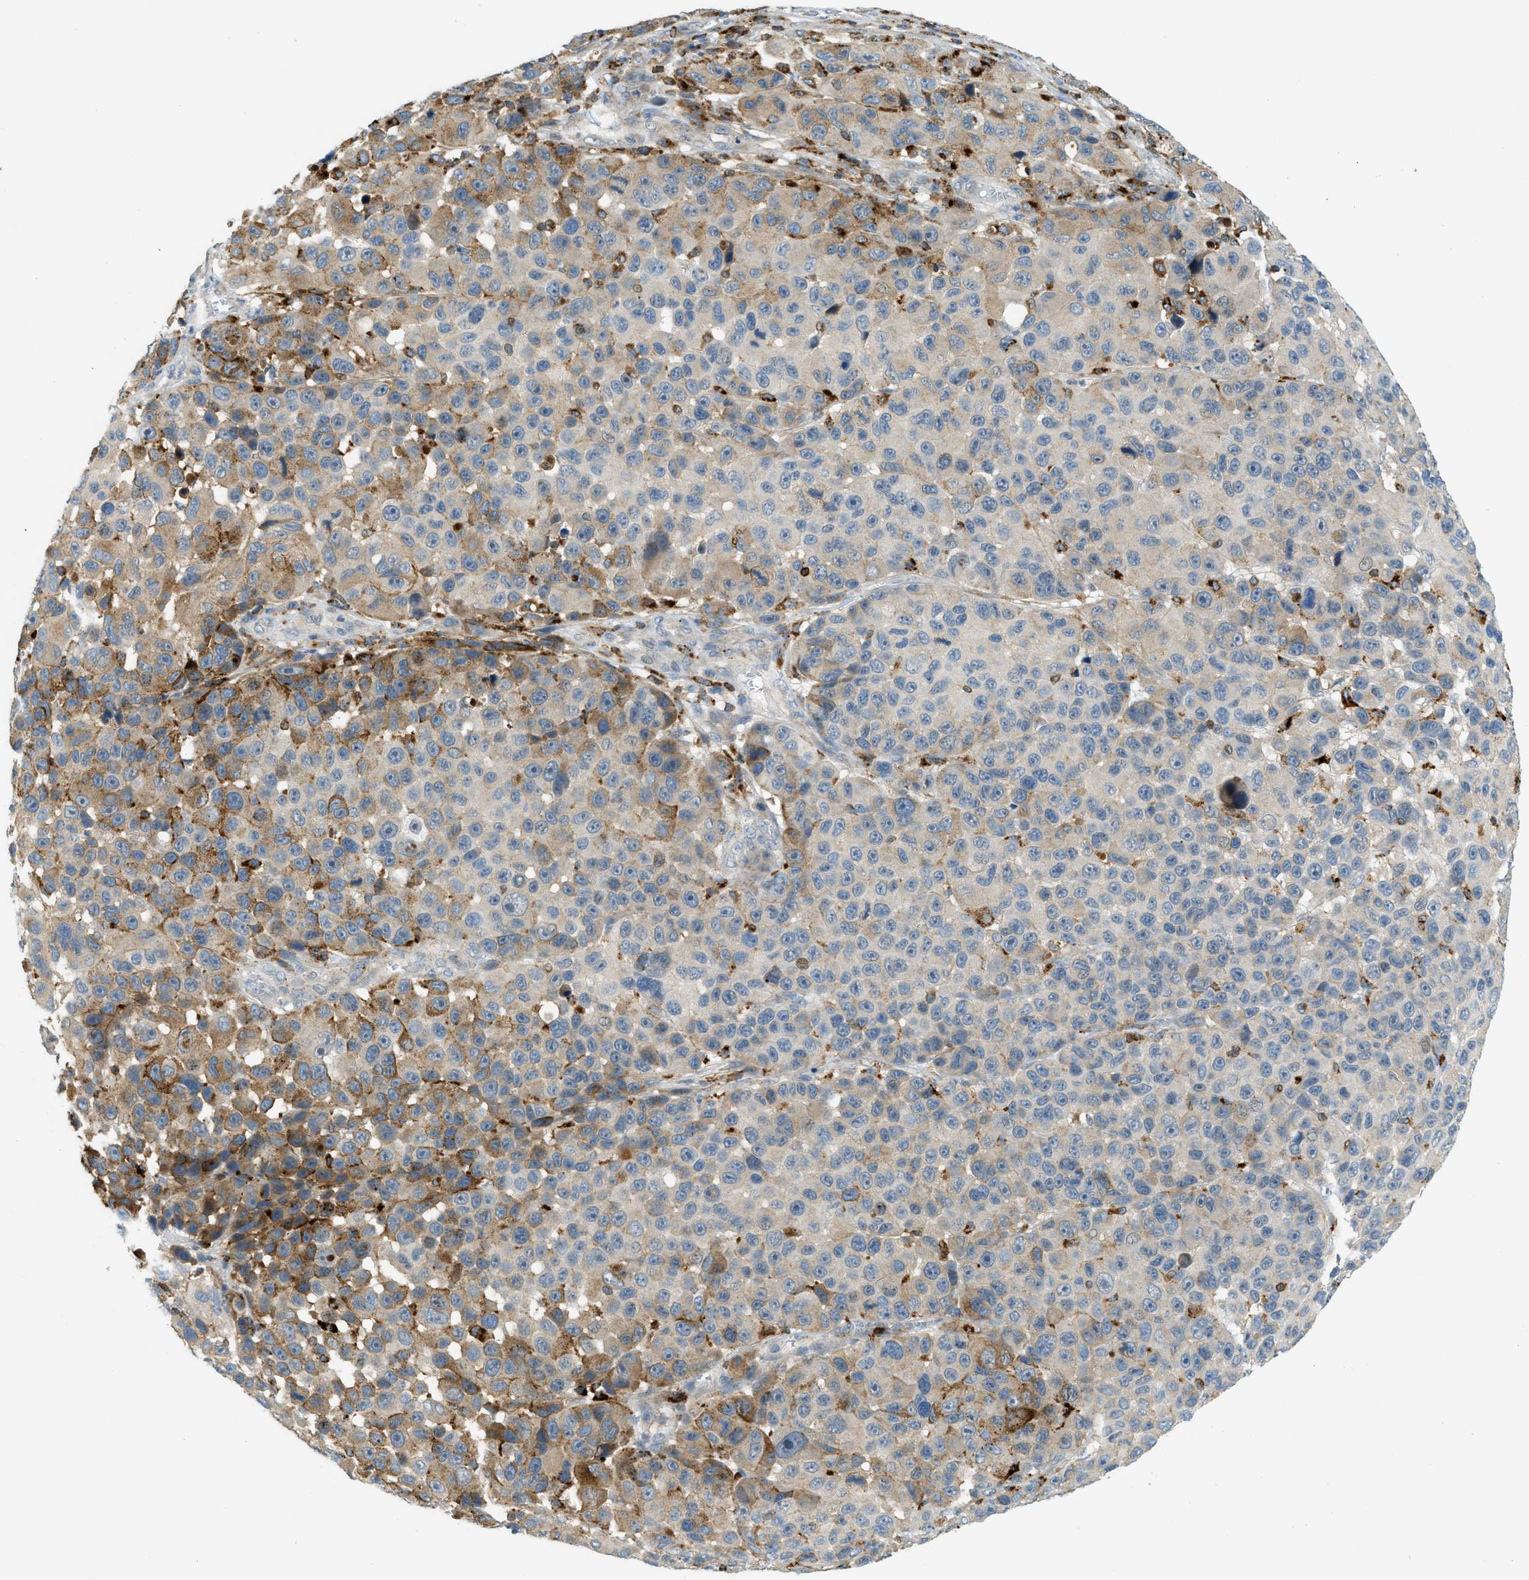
{"staining": {"intensity": "moderate", "quantity": "<25%", "location": "cytoplasmic/membranous"}, "tissue": "melanoma", "cell_type": "Tumor cells", "image_type": "cancer", "snomed": [{"axis": "morphology", "description": "Malignant melanoma, NOS"}, {"axis": "topography", "description": "Skin"}], "caption": "Moderate cytoplasmic/membranous positivity for a protein is identified in about <25% of tumor cells of melanoma using immunohistochemistry.", "gene": "PLBD2", "patient": {"sex": "male", "age": 53}}